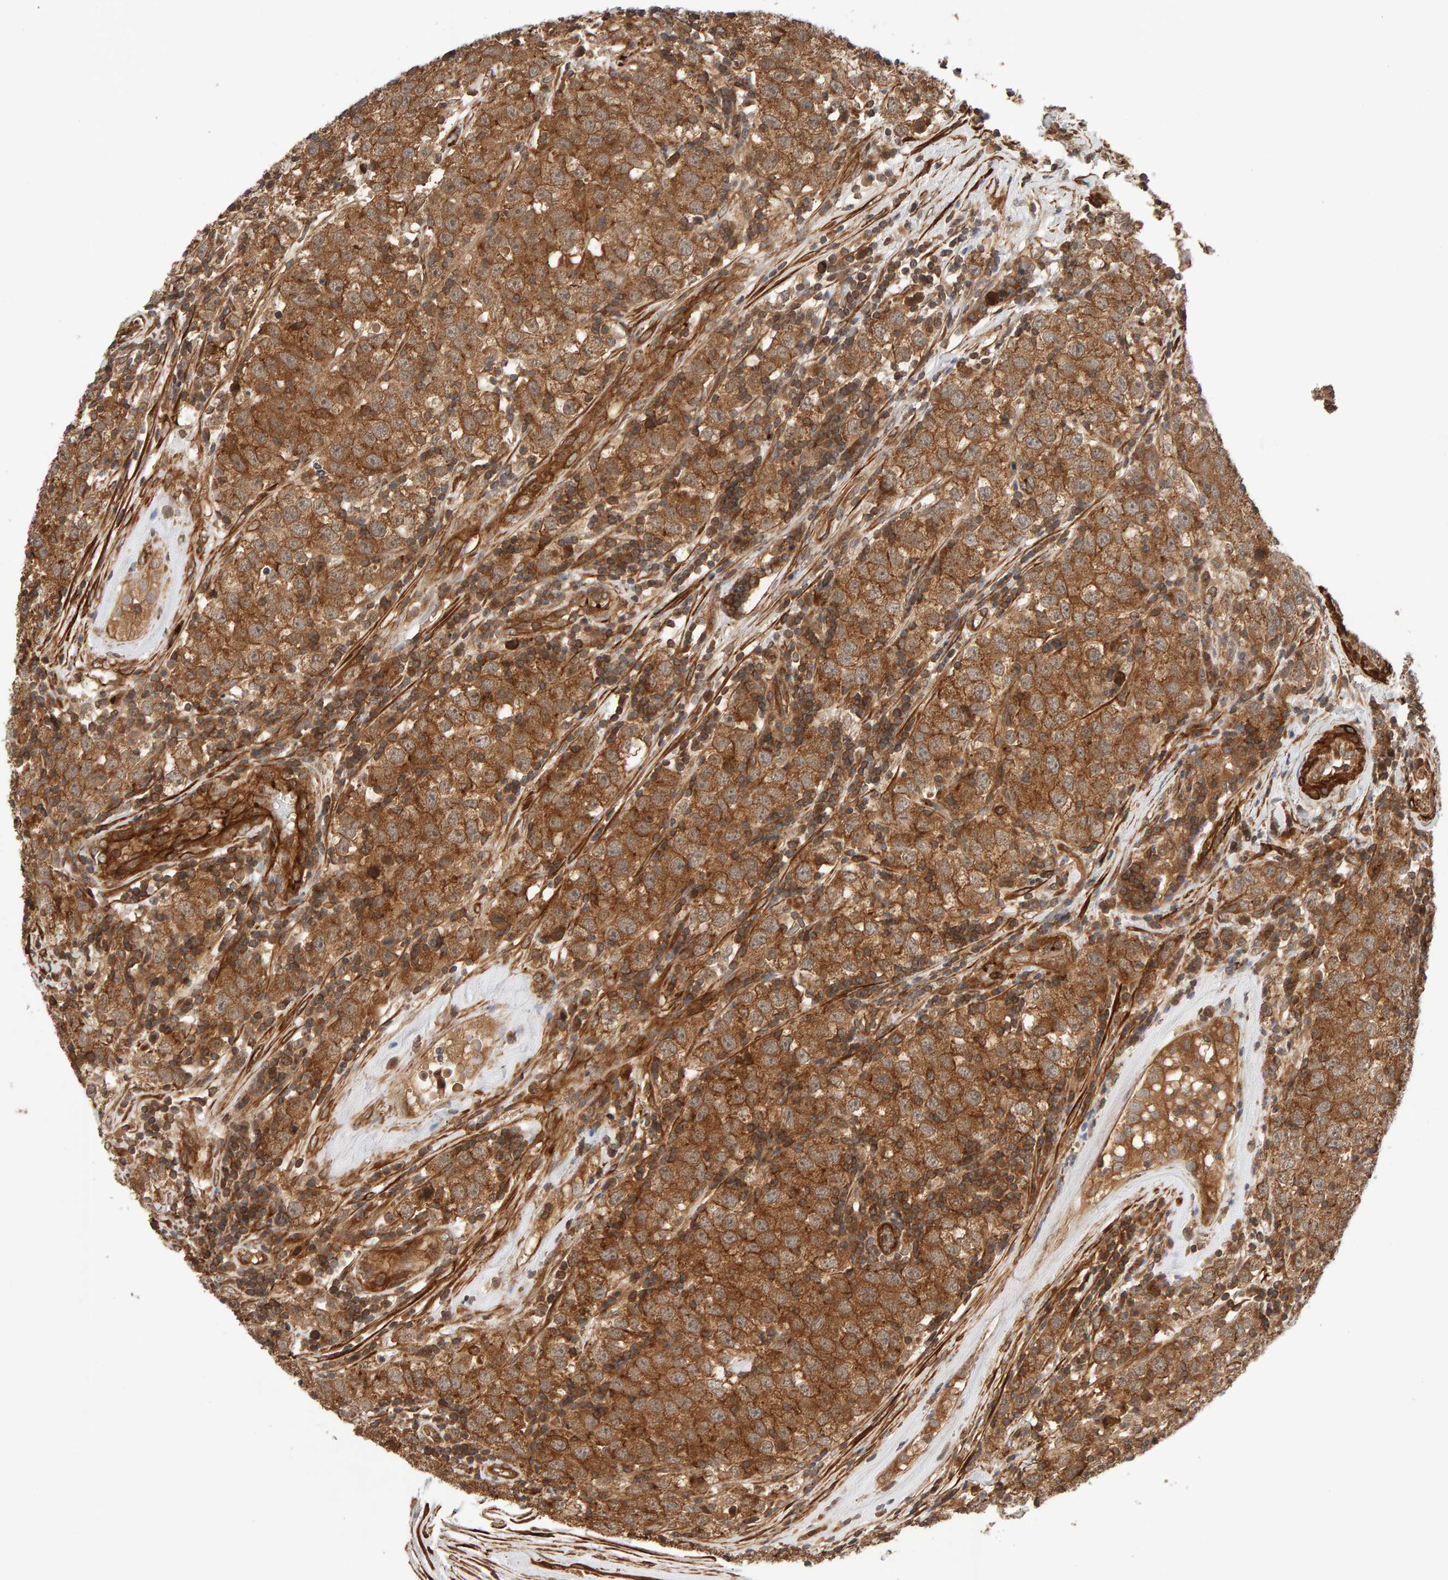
{"staining": {"intensity": "moderate", "quantity": ">75%", "location": "cytoplasmic/membranous"}, "tissue": "testis cancer", "cell_type": "Tumor cells", "image_type": "cancer", "snomed": [{"axis": "morphology", "description": "Seminoma, NOS"}, {"axis": "morphology", "description": "Carcinoma, Embryonal, NOS"}, {"axis": "topography", "description": "Testis"}], "caption": "An immunohistochemistry micrograph of neoplastic tissue is shown. Protein staining in brown shows moderate cytoplasmic/membranous positivity in testis cancer within tumor cells. (DAB IHC, brown staining for protein, blue staining for nuclei).", "gene": "SYNRG", "patient": {"sex": "male", "age": 28}}